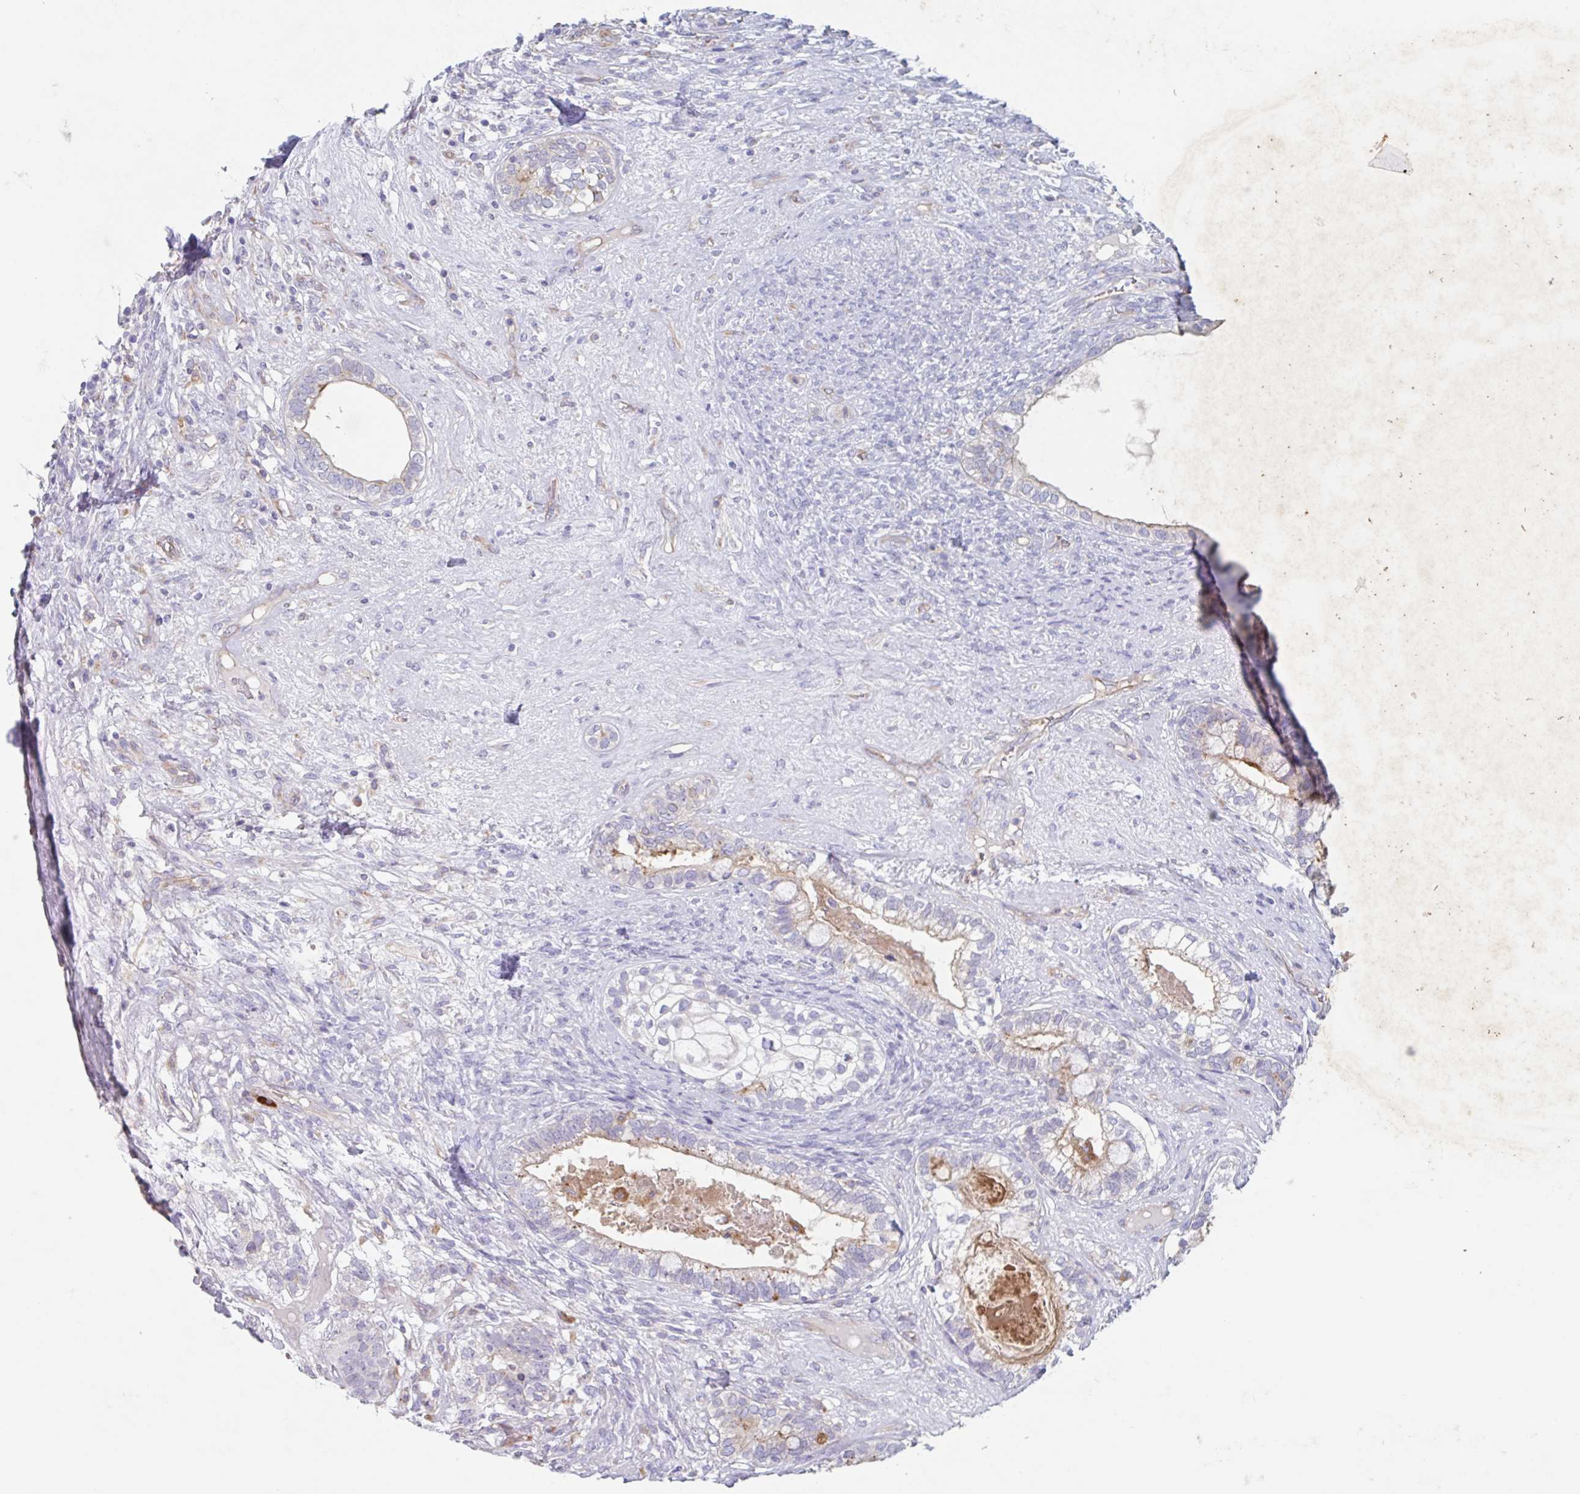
{"staining": {"intensity": "moderate", "quantity": "<25%", "location": "cytoplasmic/membranous"}, "tissue": "testis cancer", "cell_type": "Tumor cells", "image_type": "cancer", "snomed": [{"axis": "morphology", "description": "Seminoma, NOS"}, {"axis": "morphology", "description": "Carcinoma, Embryonal, NOS"}, {"axis": "topography", "description": "Testis"}], "caption": "IHC (DAB) staining of human testis seminoma exhibits moderate cytoplasmic/membranous protein expression in approximately <25% of tumor cells.", "gene": "MANBA", "patient": {"sex": "male", "age": 41}}